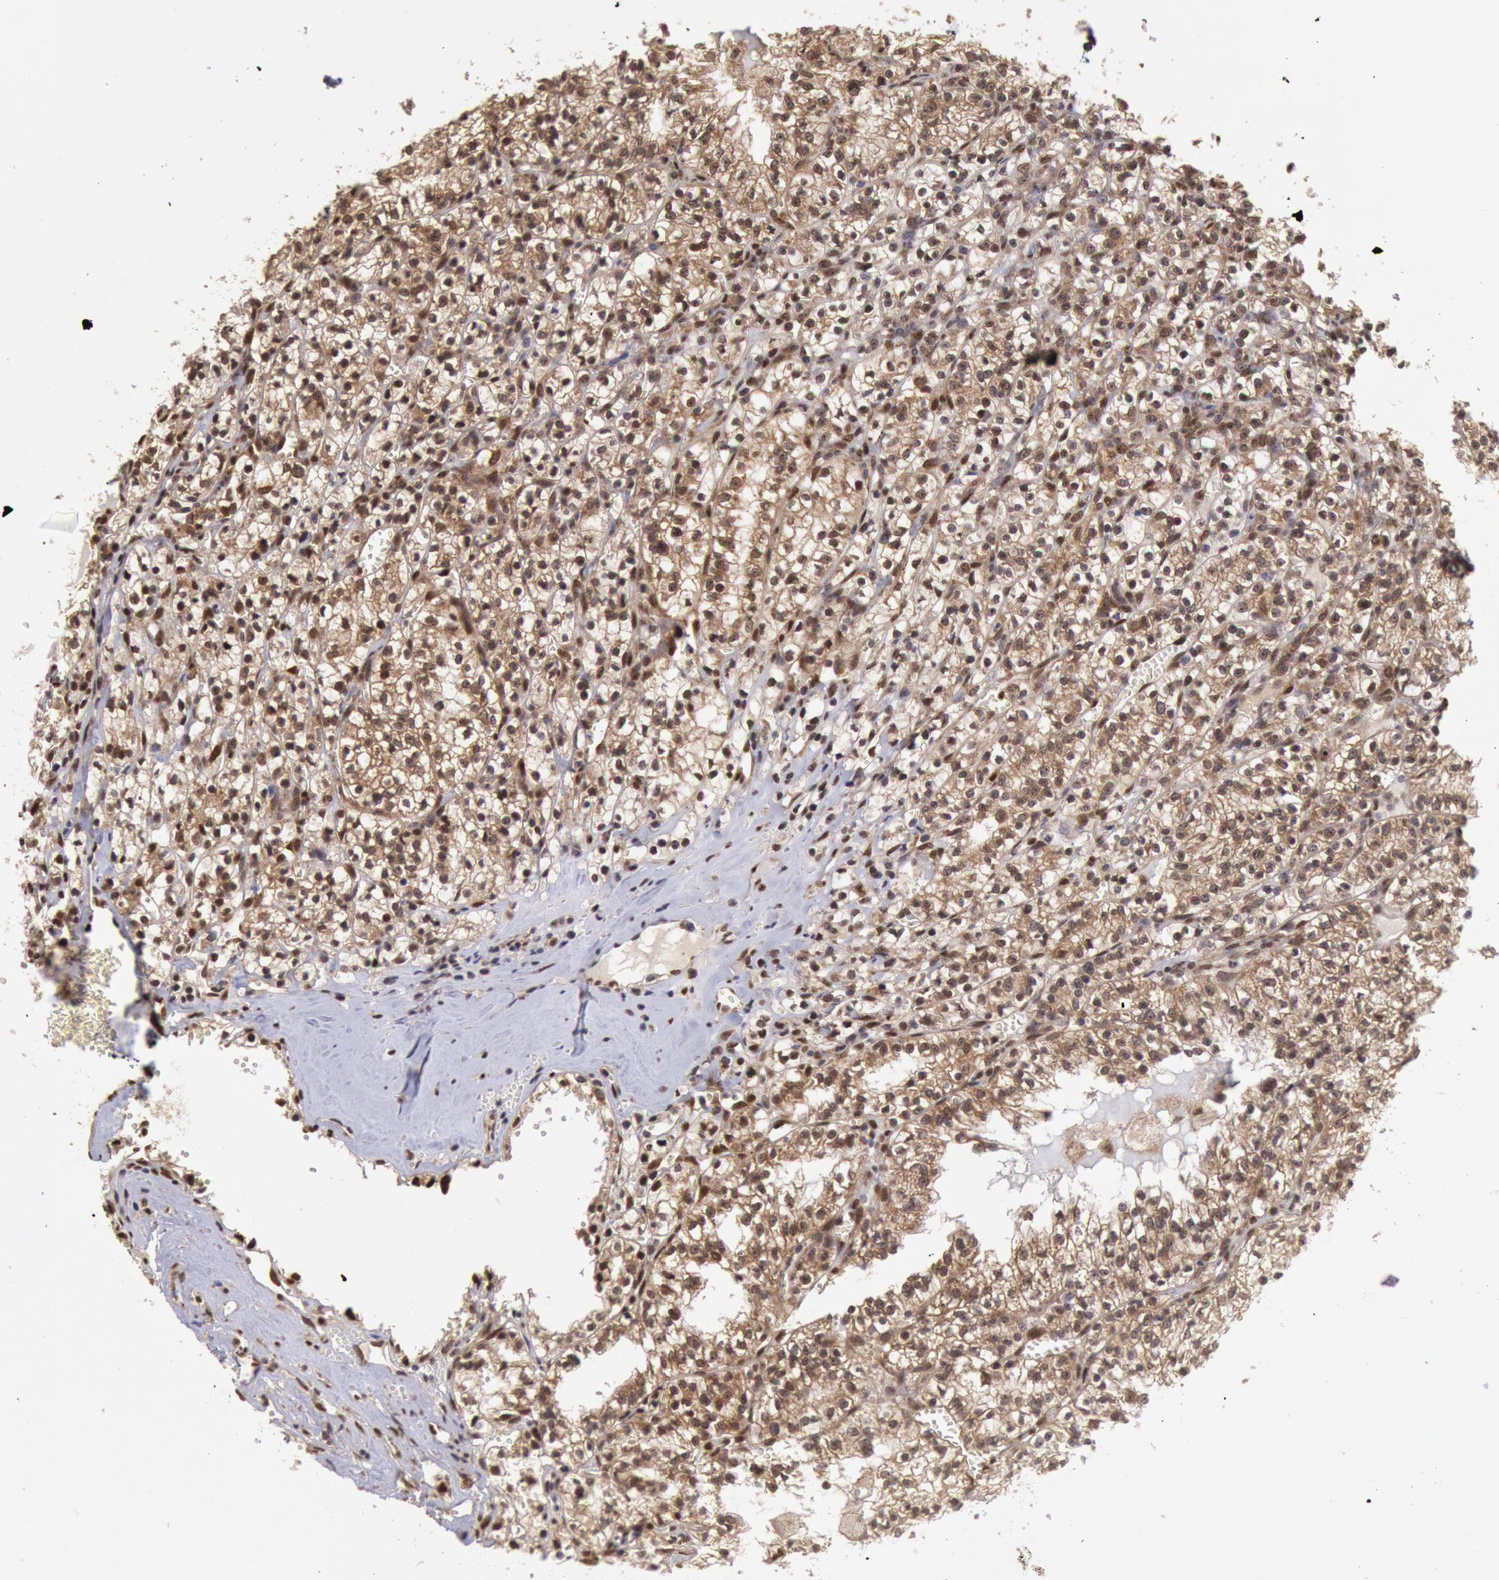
{"staining": {"intensity": "moderate", "quantity": ">75%", "location": "cytoplasmic/membranous,nuclear"}, "tissue": "renal cancer", "cell_type": "Tumor cells", "image_type": "cancer", "snomed": [{"axis": "morphology", "description": "Adenocarcinoma, NOS"}, {"axis": "topography", "description": "Kidney"}], "caption": "Renal cancer (adenocarcinoma) stained with DAB (3,3'-diaminobenzidine) immunohistochemistry displays medium levels of moderate cytoplasmic/membranous and nuclear expression in approximately >75% of tumor cells. (DAB IHC with brightfield microscopy, high magnification).", "gene": "STX17", "patient": {"sex": "male", "age": 61}}